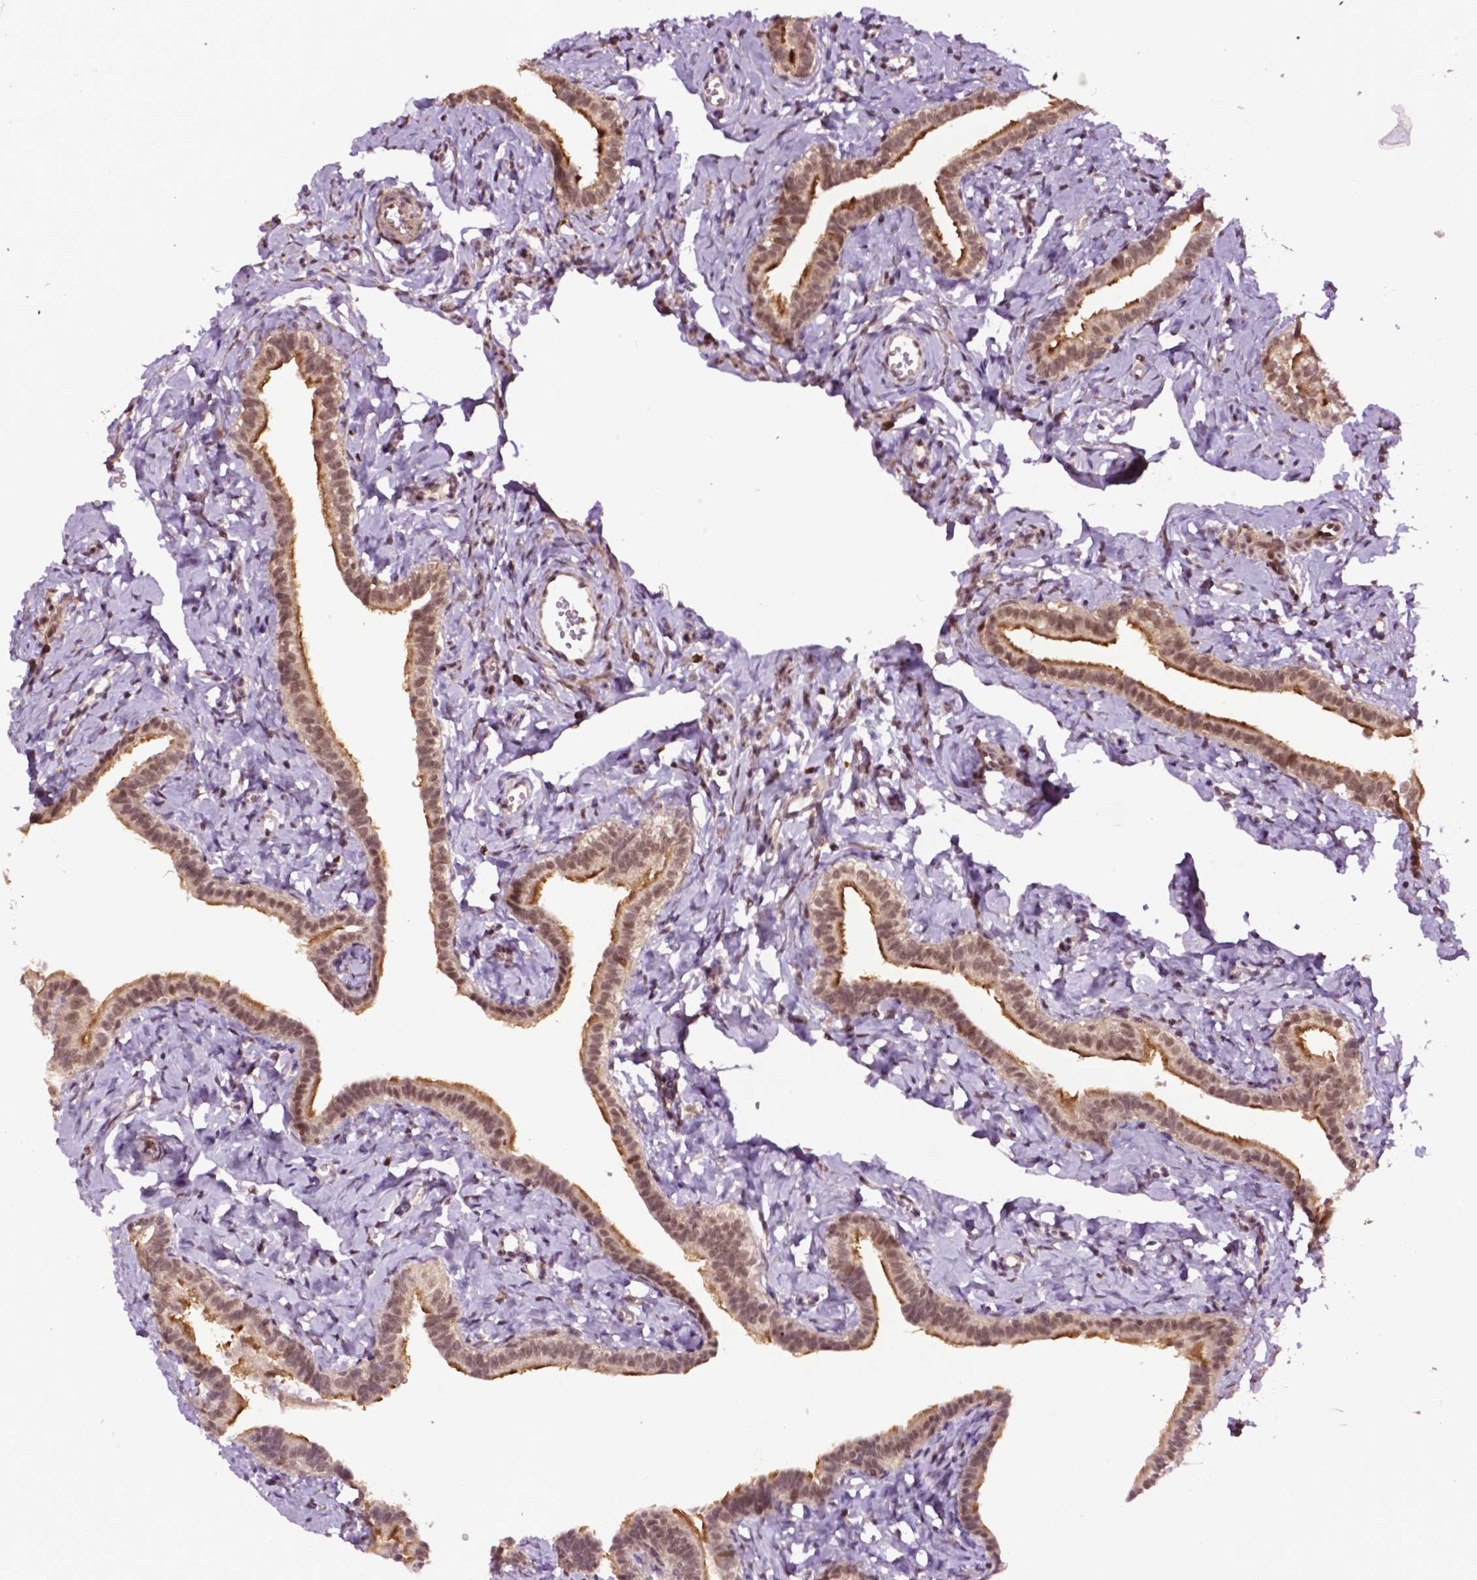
{"staining": {"intensity": "moderate", "quantity": ">75%", "location": "cytoplasmic/membranous,nuclear"}, "tissue": "fallopian tube", "cell_type": "Glandular cells", "image_type": "normal", "snomed": [{"axis": "morphology", "description": "Normal tissue, NOS"}, {"axis": "topography", "description": "Fallopian tube"}], "caption": "Immunohistochemical staining of unremarkable human fallopian tube demonstrates moderate cytoplasmic/membranous,nuclear protein staining in about >75% of glandular cells. Nuclei are stained in blue.", "gene": "TMX2", "patient": {"sex": "female", "age": 41}}